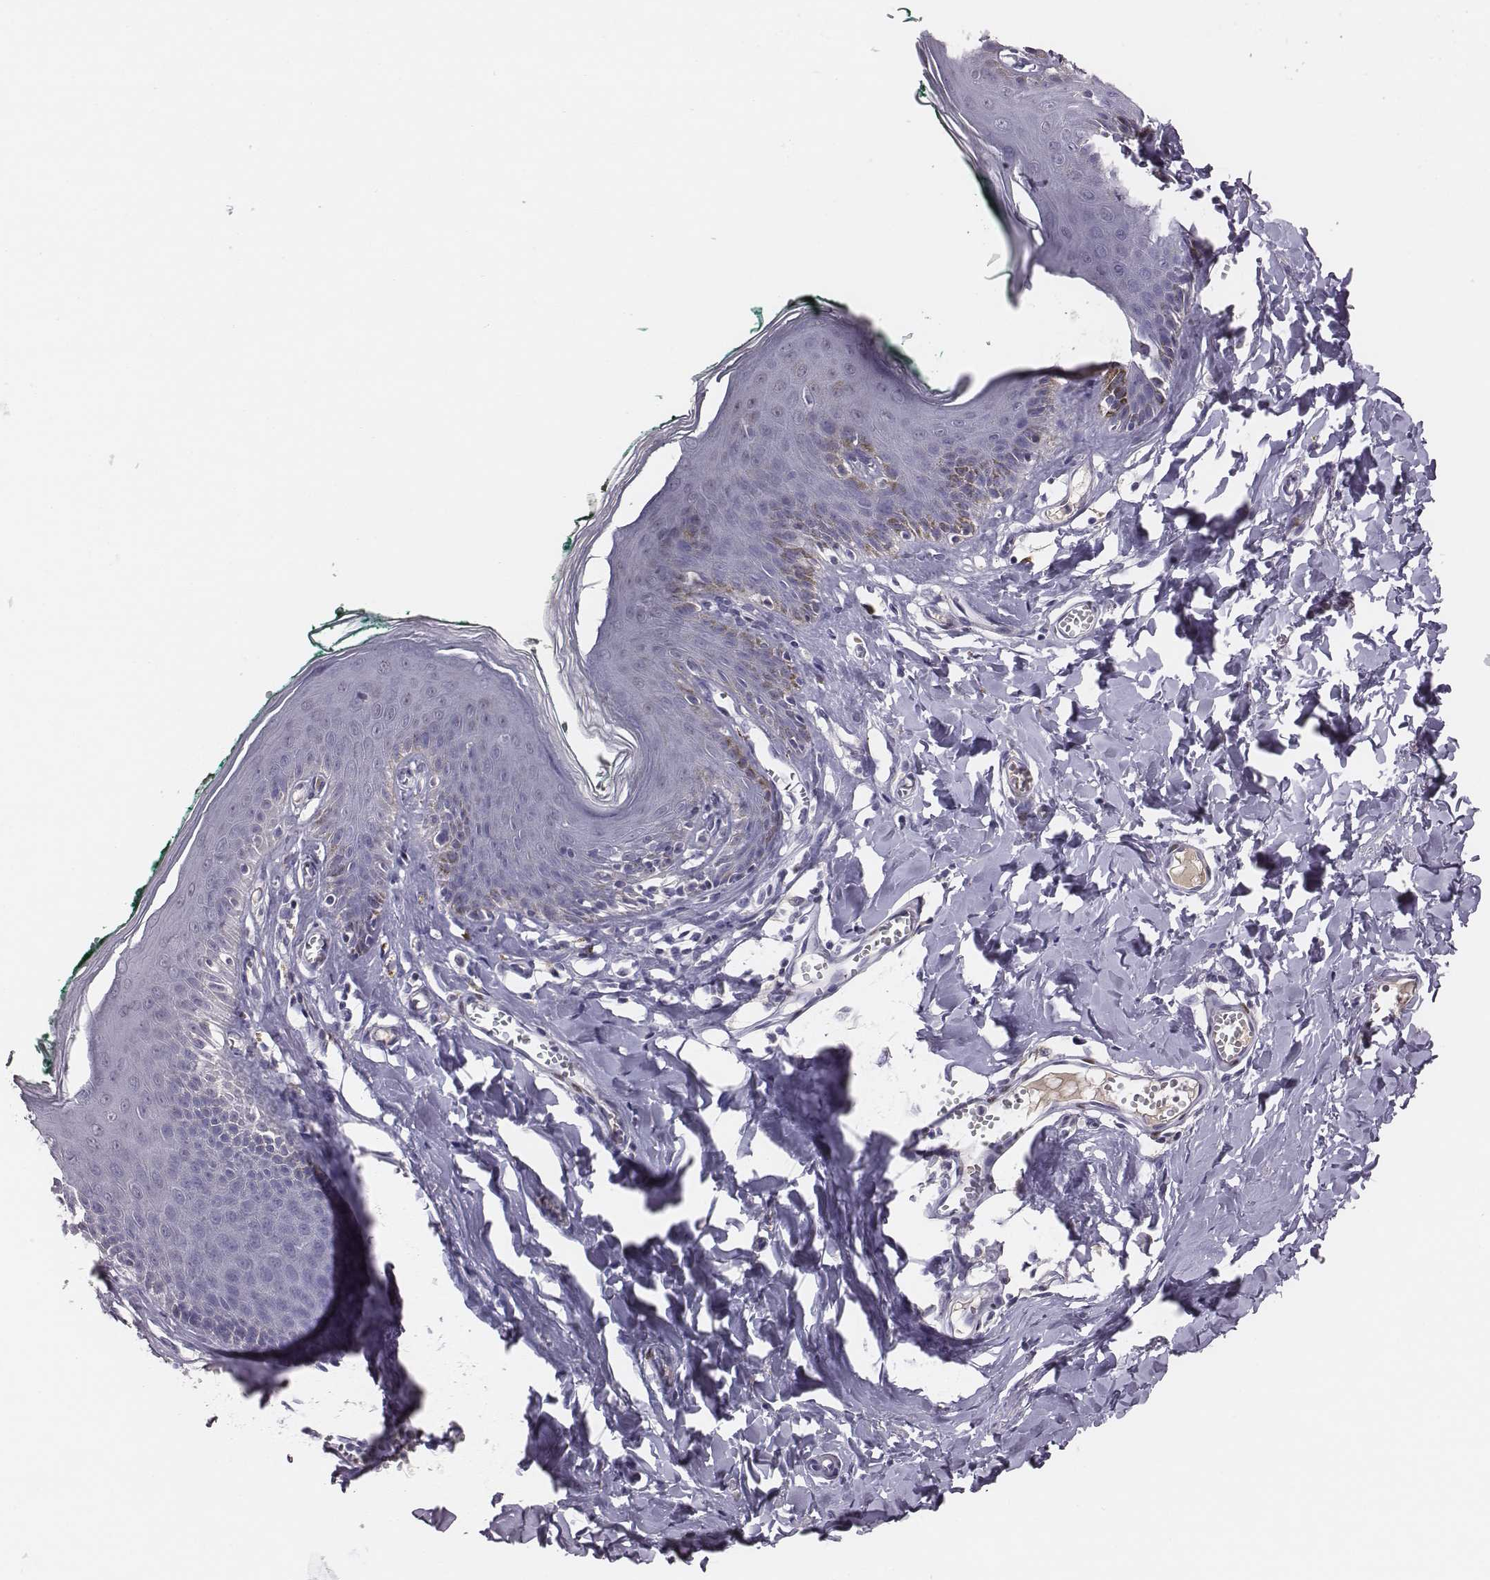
{"staining": {"intensity": "negative", "quantity": "none", "location": "none"}, "tissue": "skin", "cell_type": "Epidermal cells", "image_type": "normal", "snomed": [{"axis": "morphology", "description": "Normal tissue, NOS"}, {"axis": "topography", "description": "Vulva"}, {"axis": "topography", "description": "Peripheral nerve tissue"}], "caption": "Epidermal cells show no significant staining in unremarkable skin.", "gene": "EN1", "patient": {"sex": "female", "age": 66}}